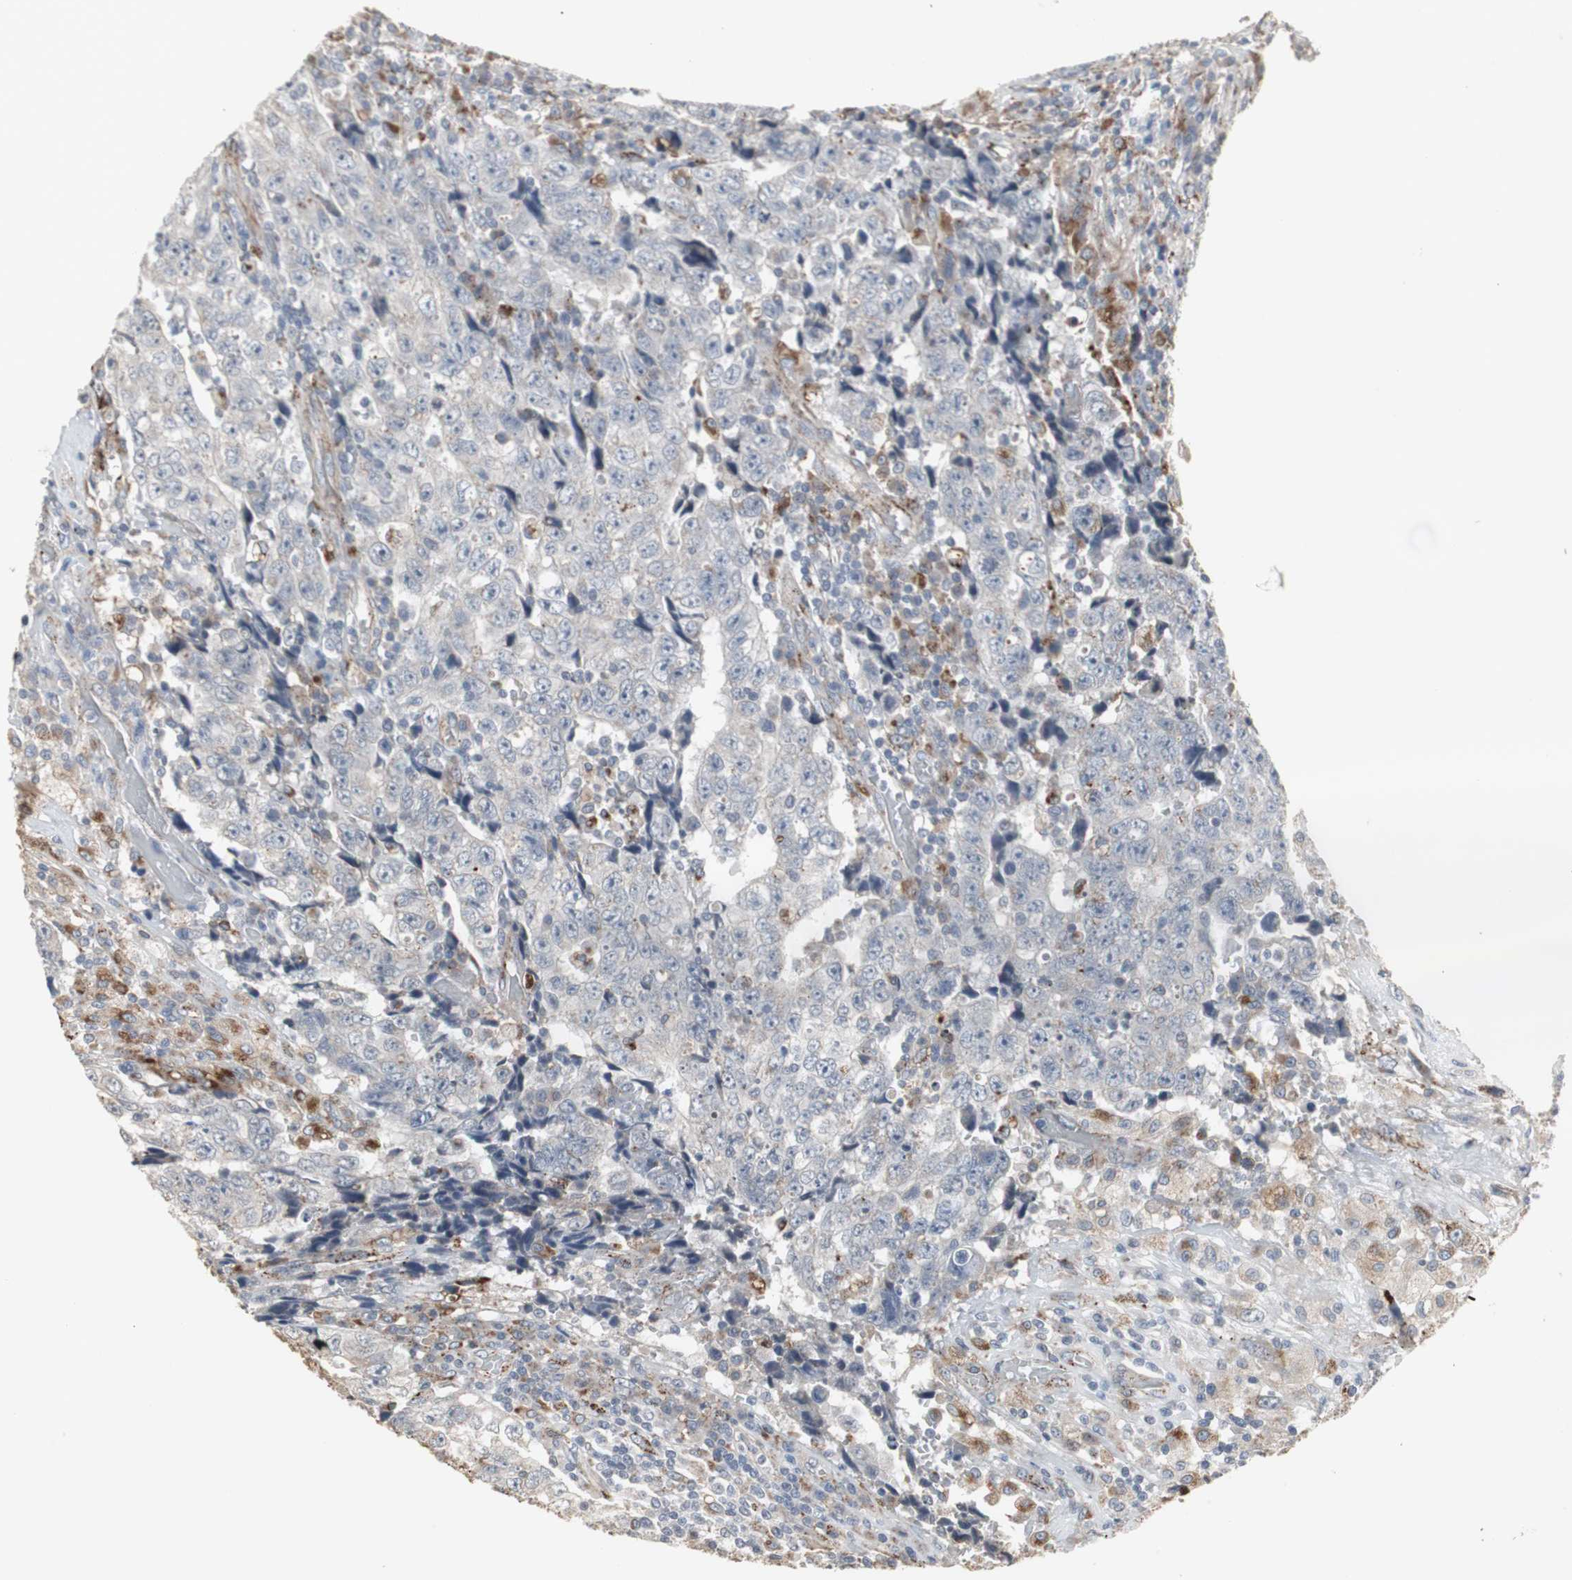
{"staining": {"intensity": "weak", "quantity": "<25%", "location": "cytoplasmic/membranous"}, "tissue": "testis cancer", "cell_type": "Tumor cells", "image_type": "cancer", "snomed": [{"axis": "morphology", "description": "Necrosis, NOS"}, {"axis": "morphology", "description": "Carcinoma, Embryonal, NOS"}, {"axis": "topography", "description": "Testis"}], "caption": "Image shows no significant protein positivity in tumor cells of testis embryonal carcinoma.", "gene": "GBA1", "patient": {"sex": "male", "age": 19}}